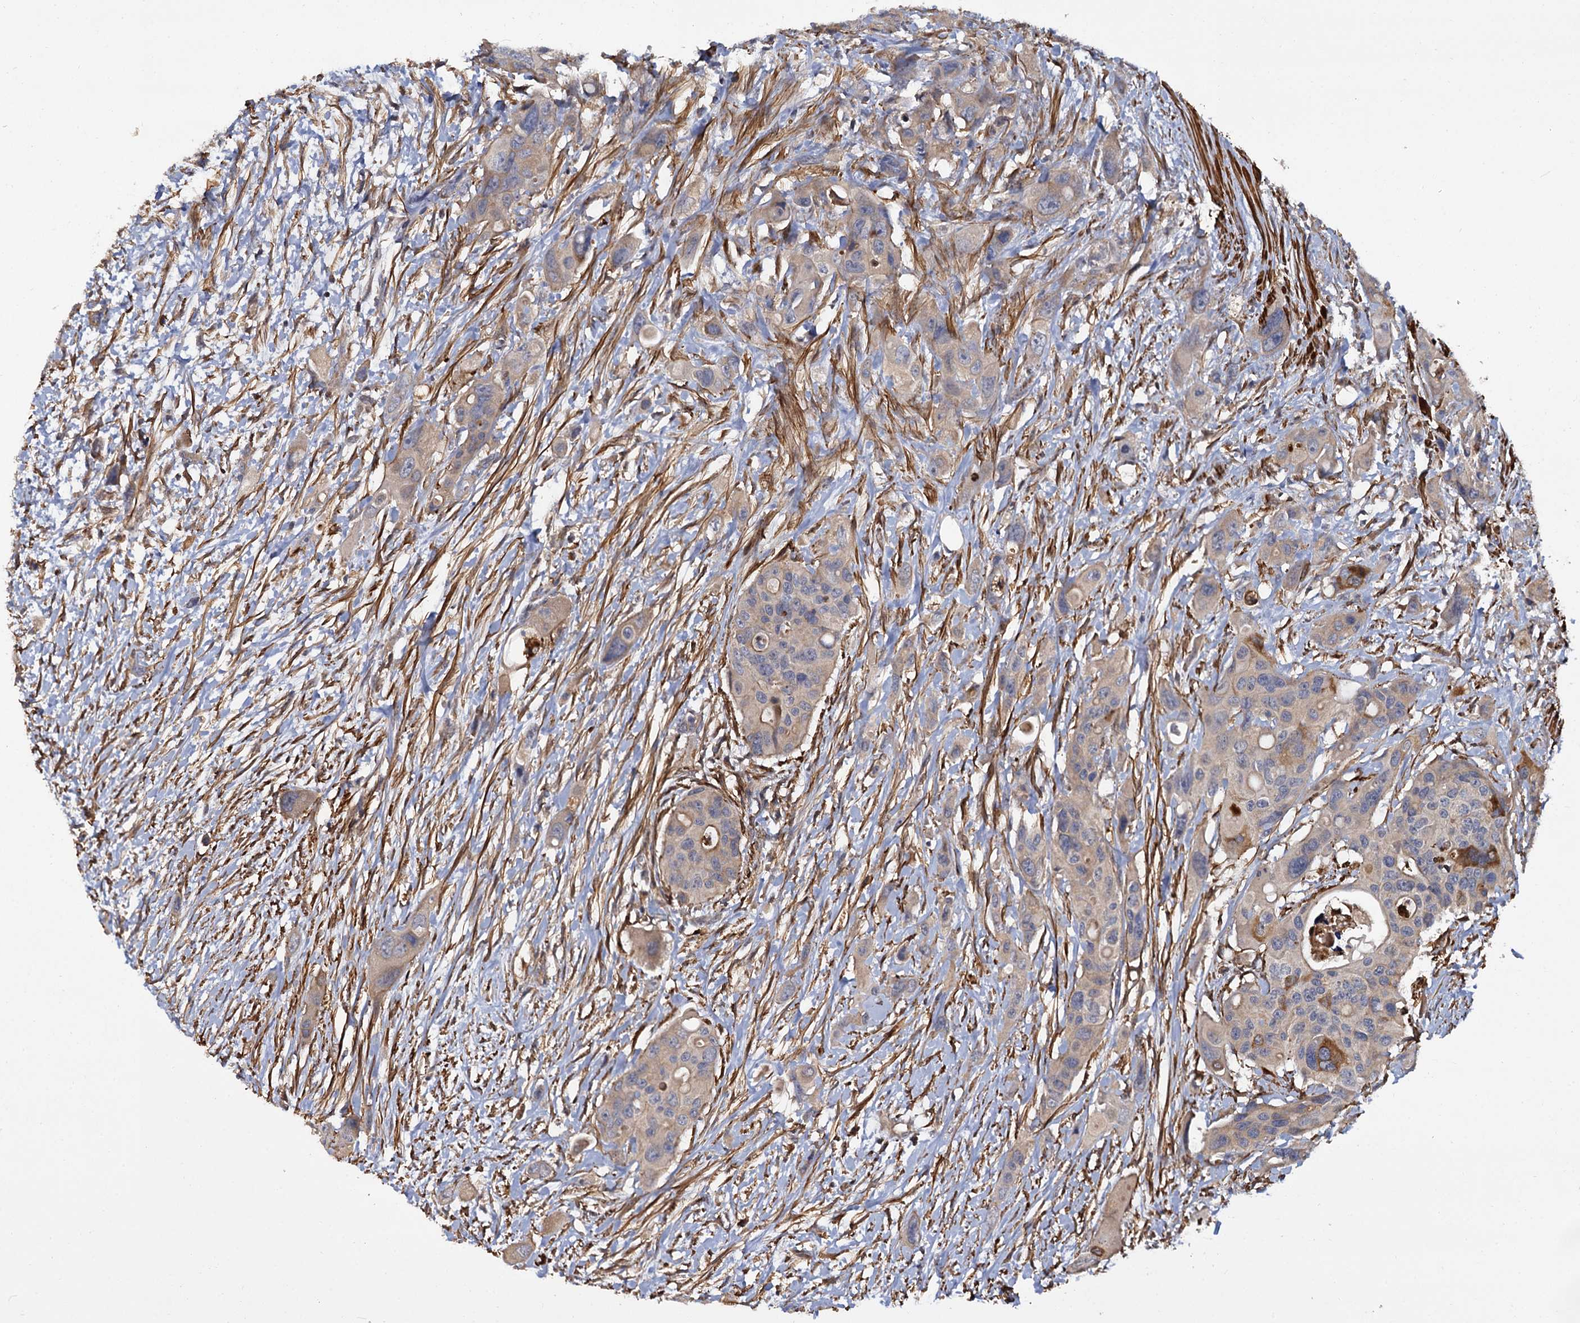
{"staining": {"intensity": "moderate", "quantity": "<25%", "location": "cytoplasmic/membranous"}, "tissue": "colorectal cancer", "cell_type": "Tumor cells", "image_type": "cancer", "snomed": [{"axis": "morphology", "description": "Adenocarcinoma, NOS"}, {"axis": "topography", "description": "Colon"}], "caption": "Protein staining demonstrates moderate cytoplasmic/membranous positivity in approximately <25% of tumor cells in adenocarcinoma (colorectal). Nuclei are stained in blue.", "gene": "ISM2", "patient": {"sex": "male", "age": 77}}